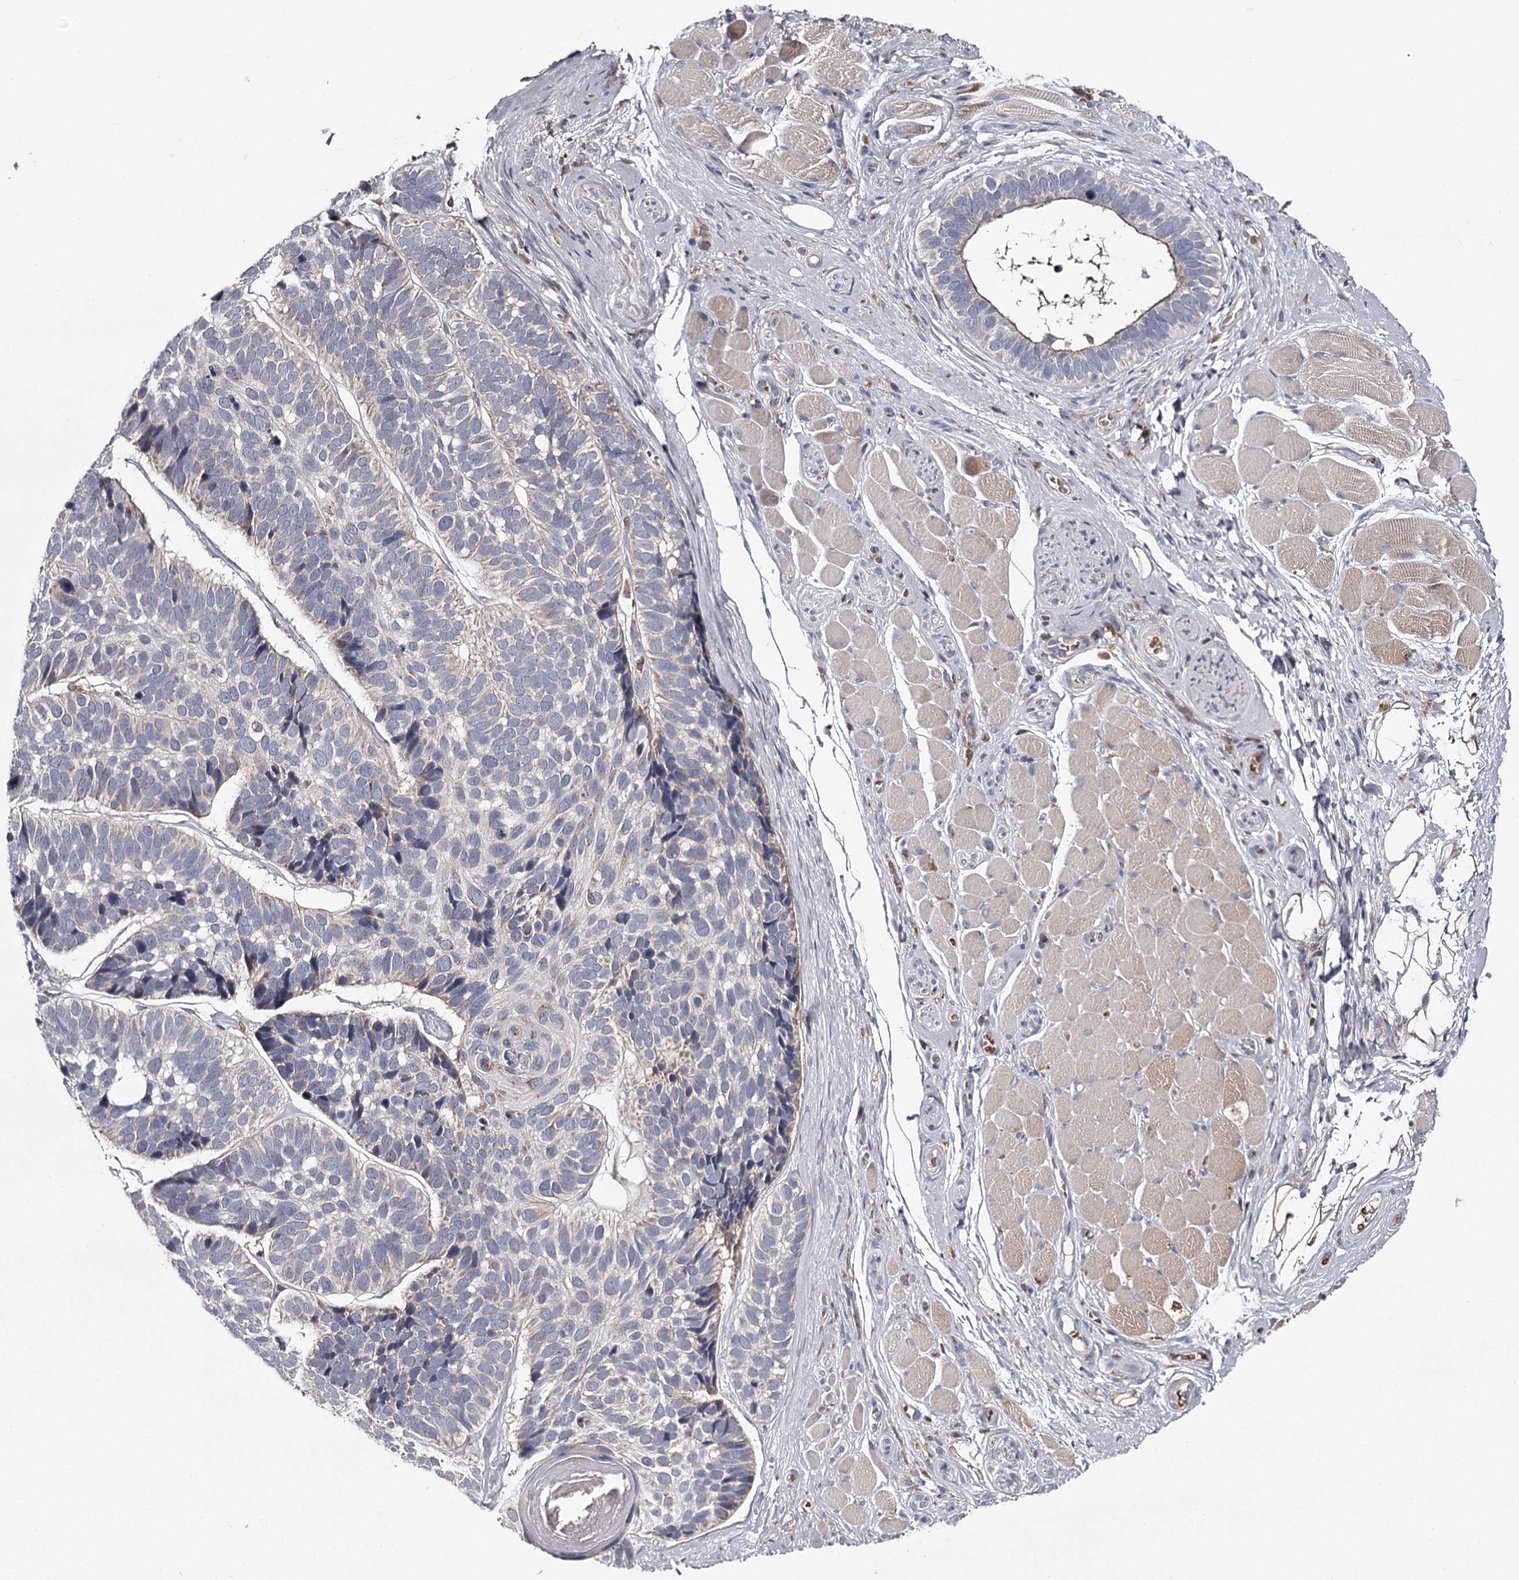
{"staining": {"intensity": "weak", "quantity": "25%-75%", "location": "cytoplasmic/membranous"}, "tissue": "skin cancer", "cell_type": "Tumor cells", "image_type": "cancer", "snomed": [{"axis": "morphology", "description": "Basal cell carcinoma"}, {"axis": "topography", "description": "Skin"}], "caption": "A brown stain highlights weak cytoplasmic/membranous positivity of a protein in skin basal cell carcinoma tumor cells. Nuclei are stained in blue.", "gene": "RASSF6", "patient": {"sex": "male", "age": 62}}